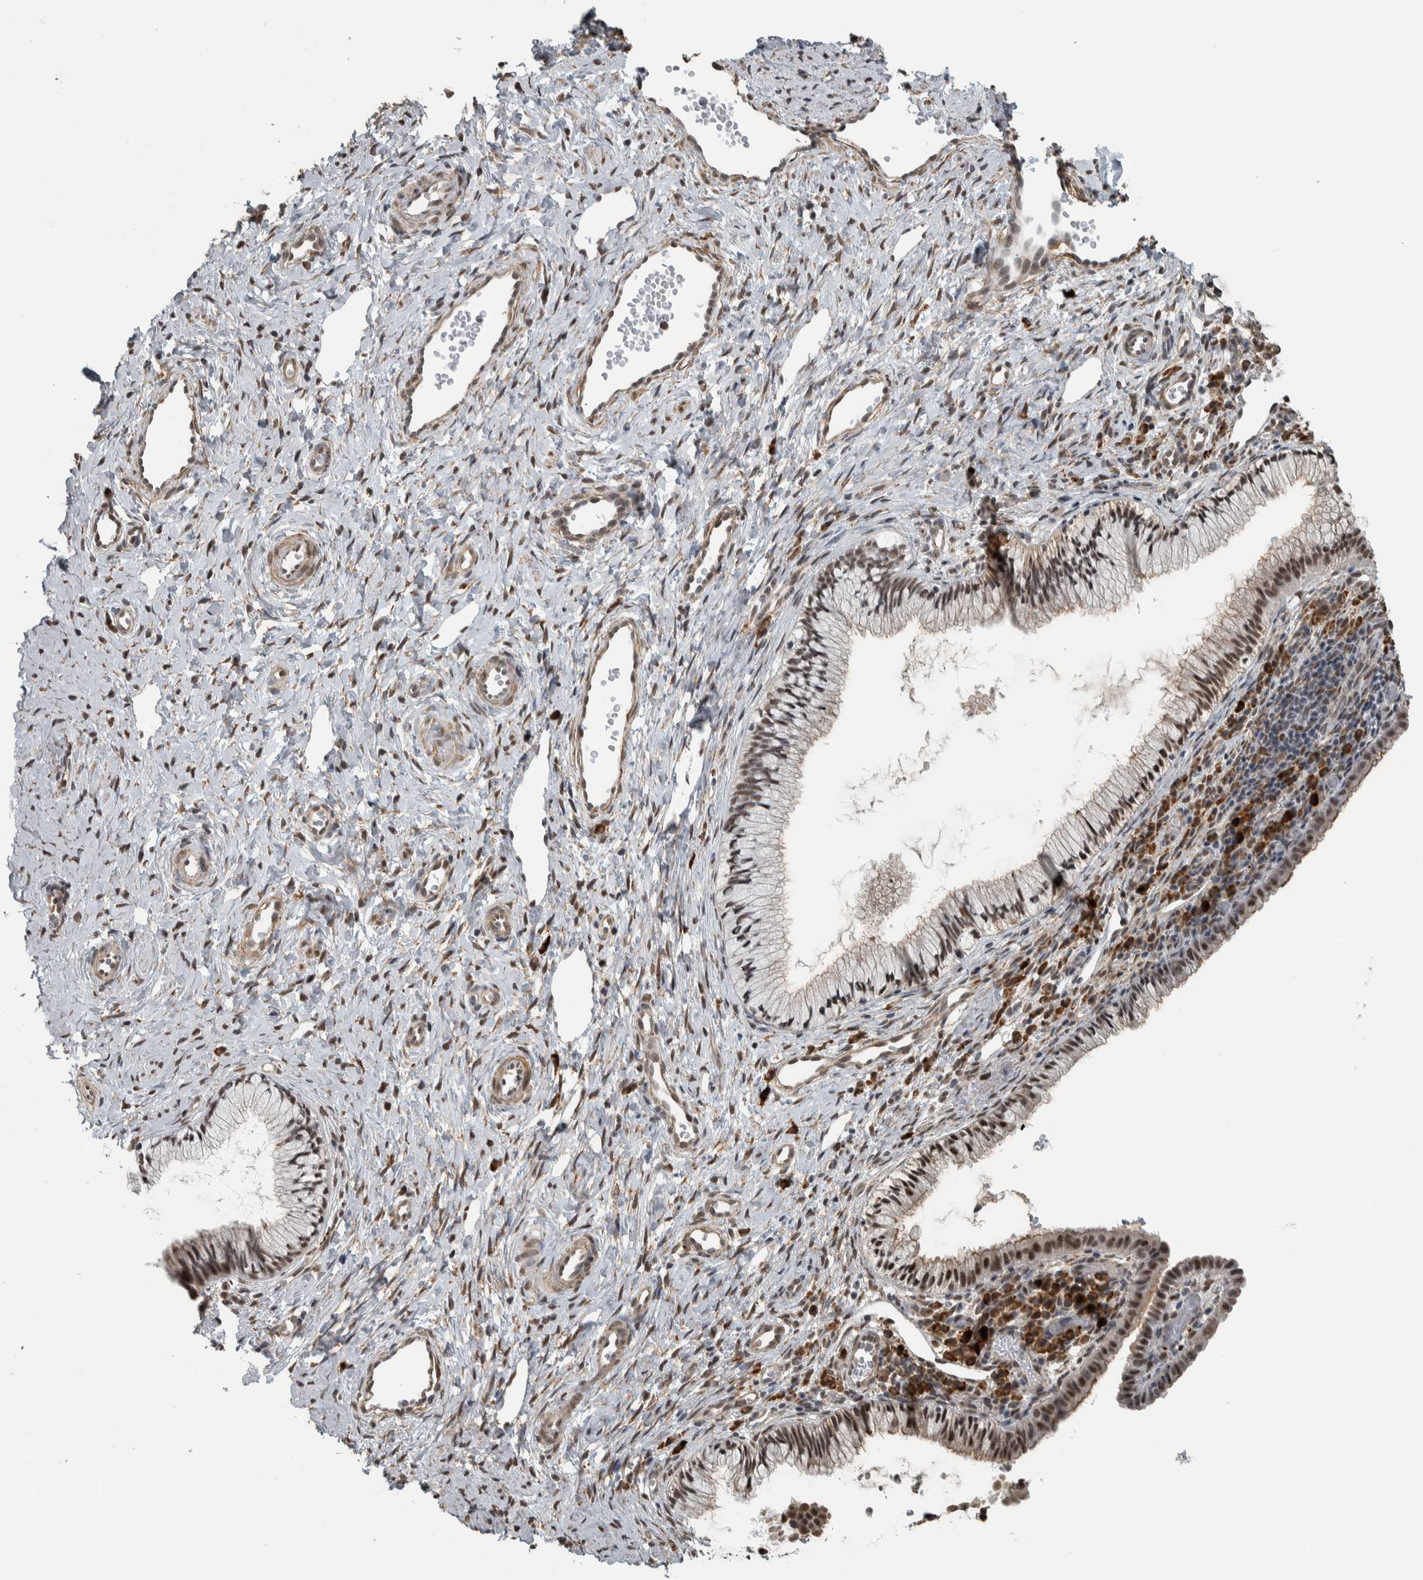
{"staining": {"intensity": "moderate", "quantity": "25%-75%", "location": "nuclear"}, "tissue": "cervix", "cell_type": "Glandular cells", "image_type": "normal", "snomed": [{"axis": "morphology", "description": "Normal tissue, NOS"}, {"axis": "topography", "description": "Cervix"}], "caption": "Immunohistochemical staining of benign cervix reveals 25%-75% levels of moderate nuclear protein expression in approximately 25%-75% of glandular cells.", "gene": "DDX42", "patient": {"sex": "female", "age": 27}}